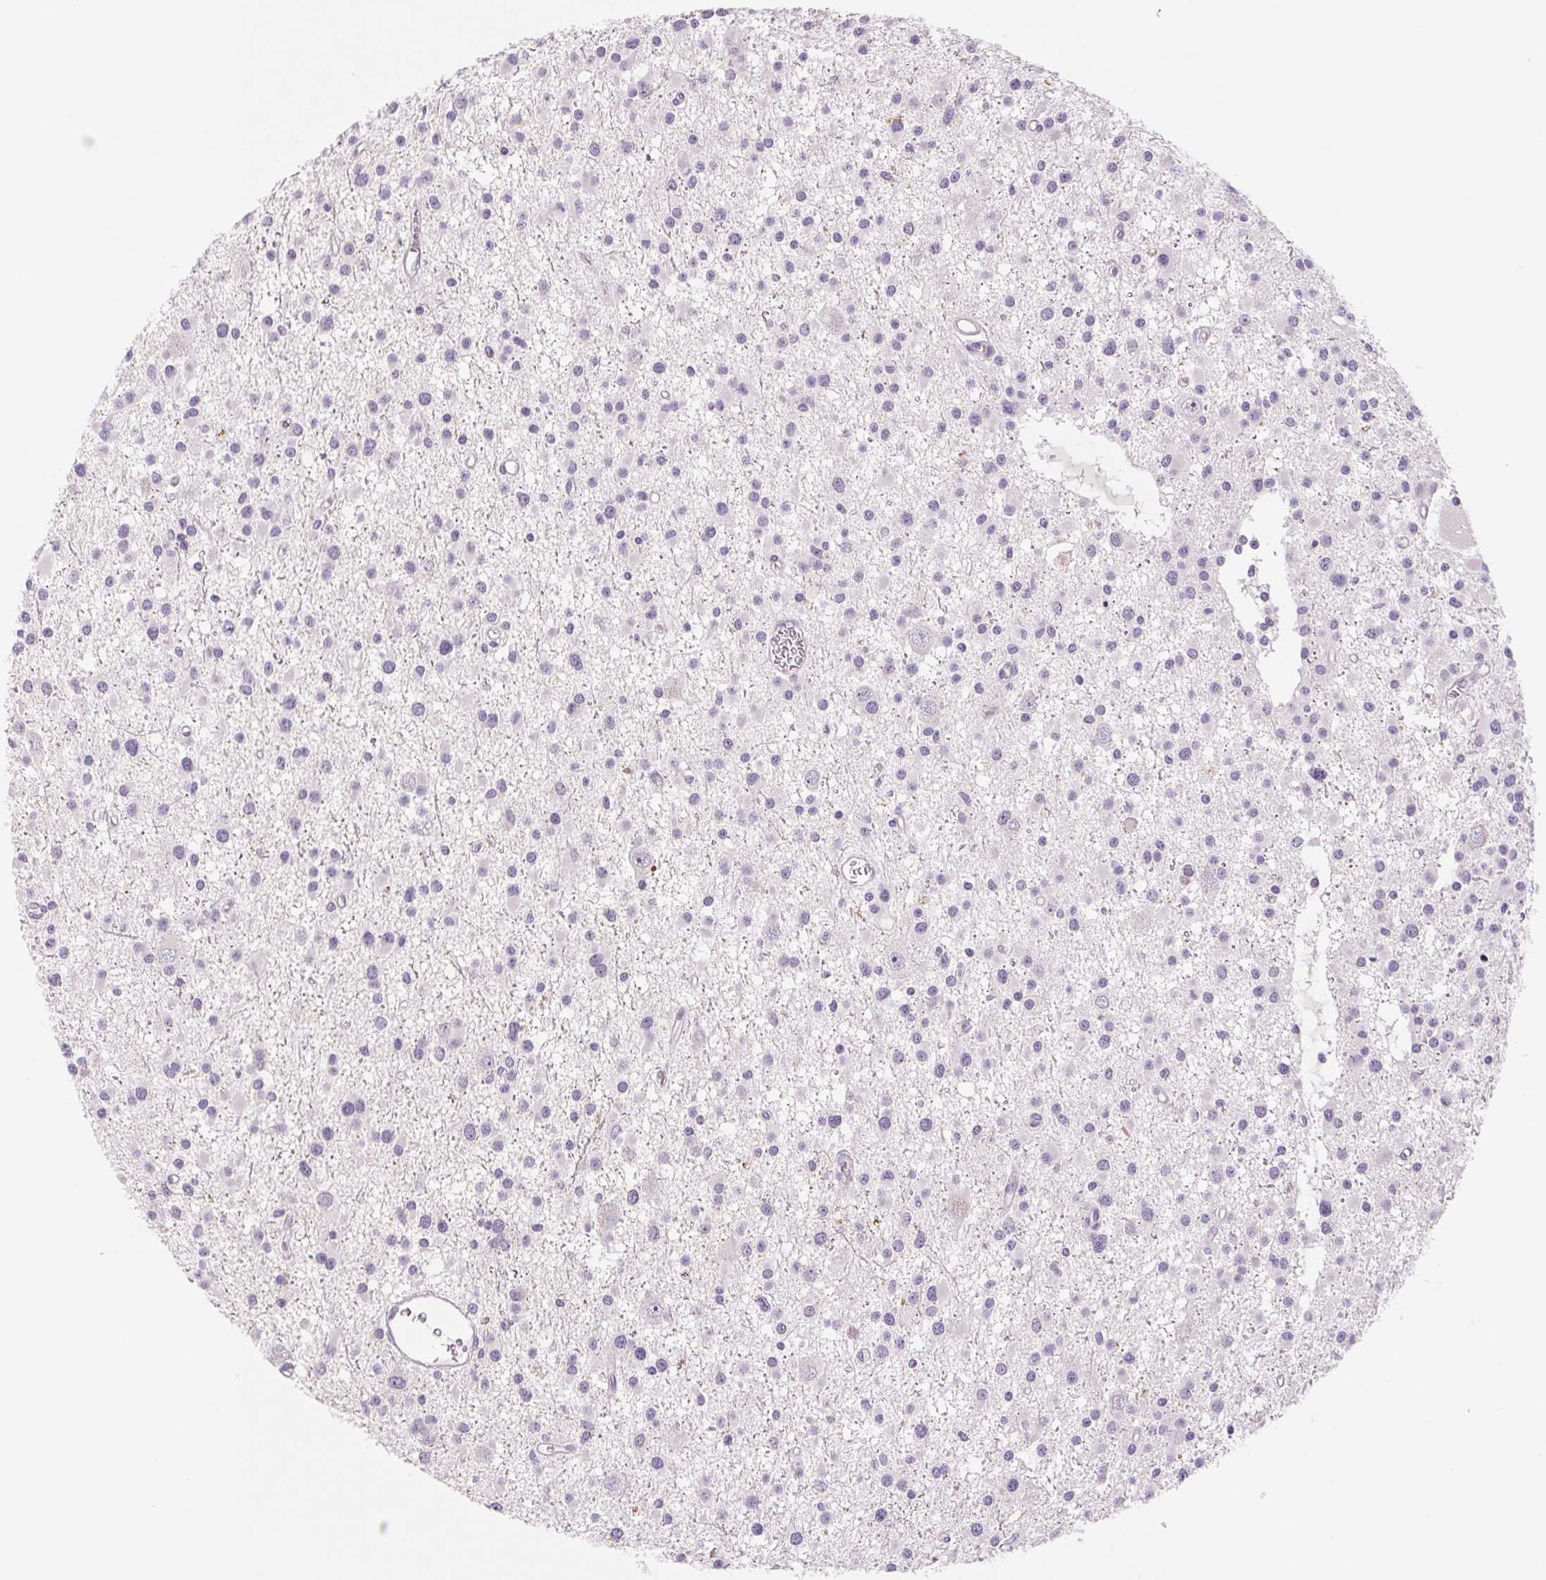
{"staining": {"intensity": "negative", "quantity": "none", "location": "none"}, "tissue": "glioma", "cell_type": "Tumor cells", "image_type": "cancer", "snomed": [{"axis": "morphology", "description": "Glioma, malignant, High grade"}, {"axis": "topography", "description": "Brain"}], "caption": "IHC of glioma reveals no expression in tumor cells. (DAB (3,3'-diaminobenzidine) immunohistochemistry, high magnification).", "gene": "CCDC168", "patient": {"sex": "male", "age": 54}}